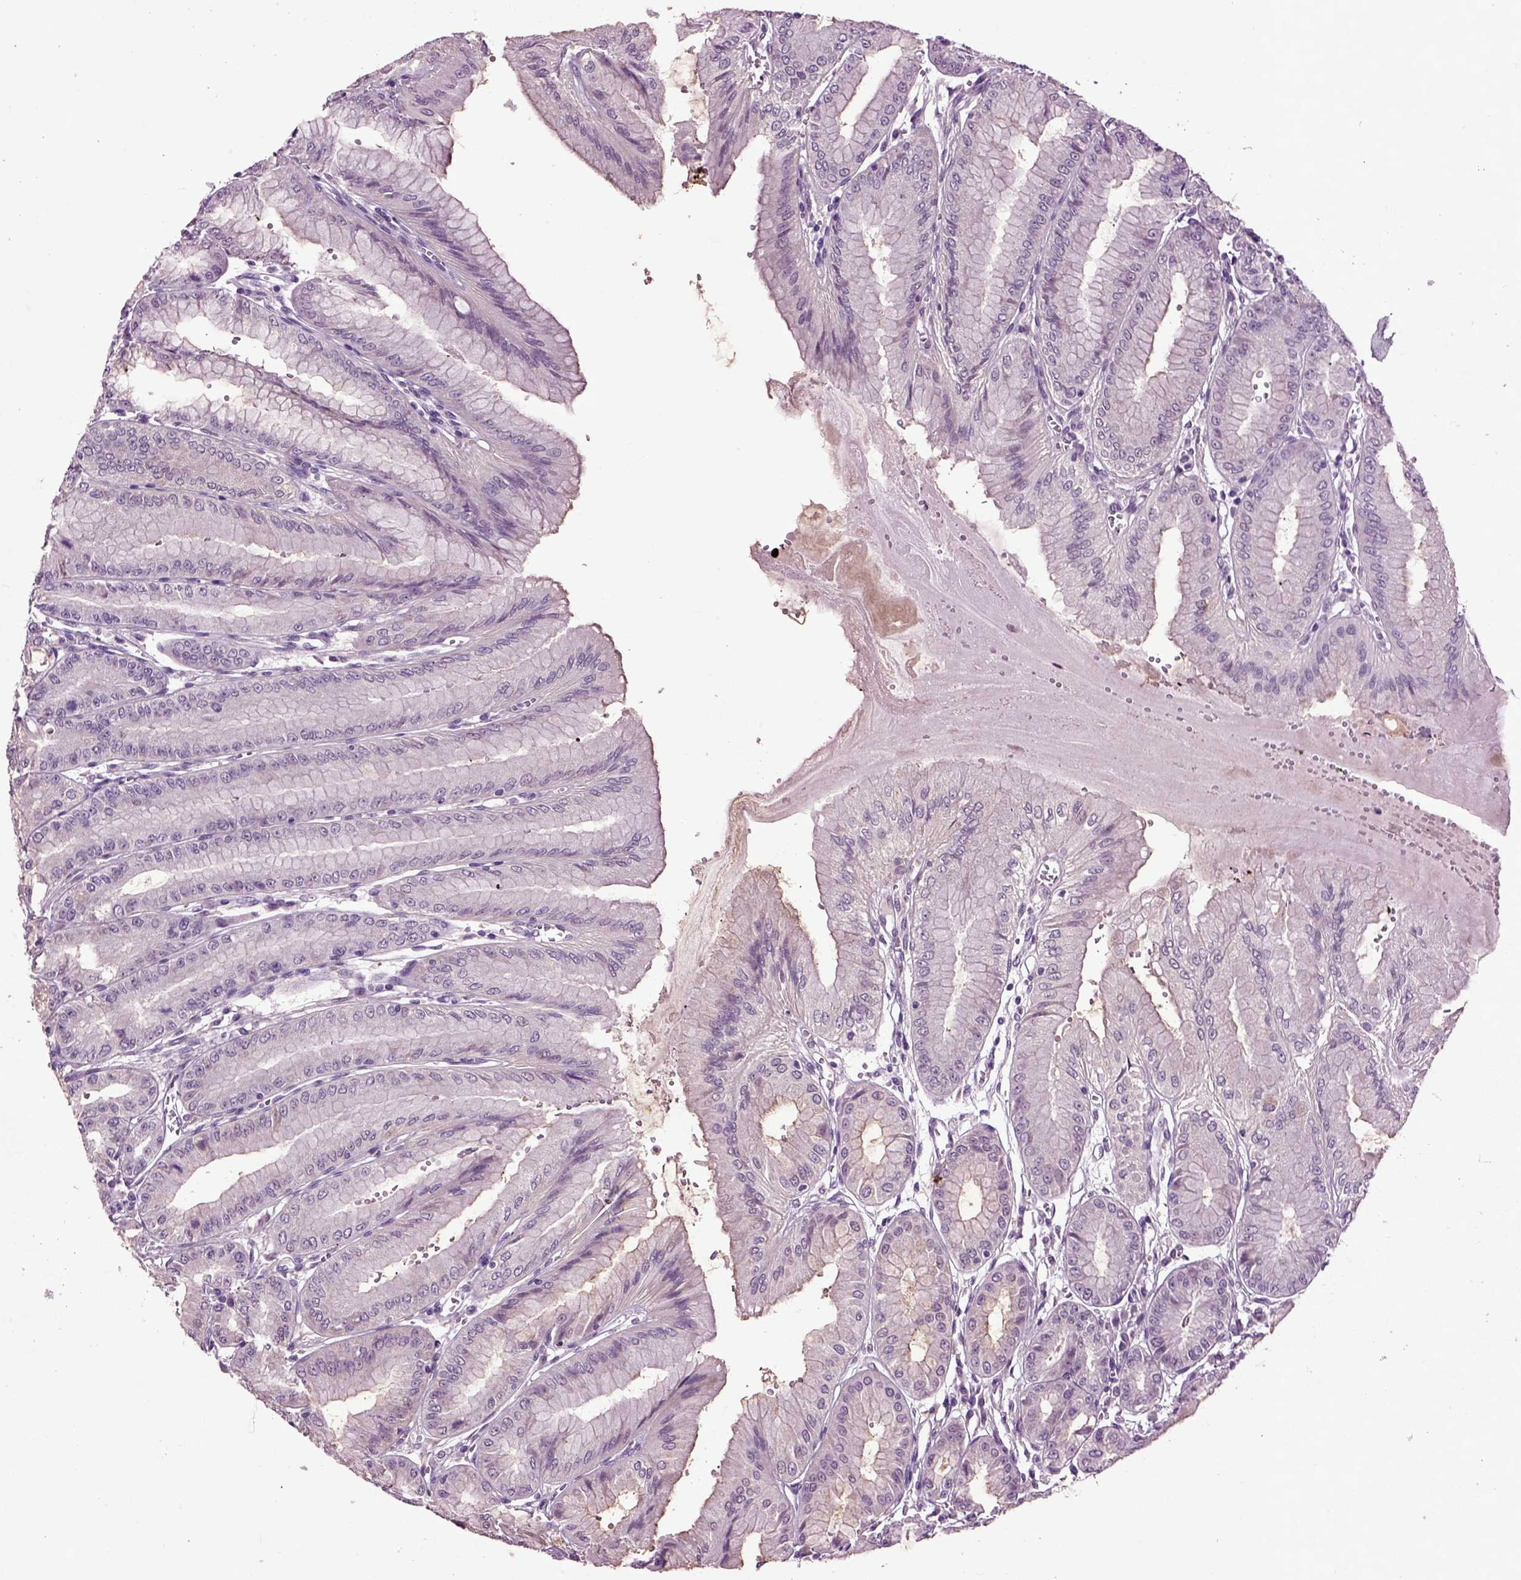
{"staining": {"intensity": "weak", "quantity": "<25%", "location": "cytoplasmic/membranous"}, "tissue": "stomach", "cell_type": "Glandular cells", "image_type": "normal", "snomed": [{"axis": "morphology", "description": "Normal tissue, NOS"}, {"axis": "topography", "description": "Stomach, lower"}], "caption": "High power microscopy histopathology image of an immunohistochemistry (IHC) photomicrograph of normal stomach, revealing no significant positivity in glandular cells.", "gene": "CRHR1", "patient": {"sex": "male", "age": 71}}